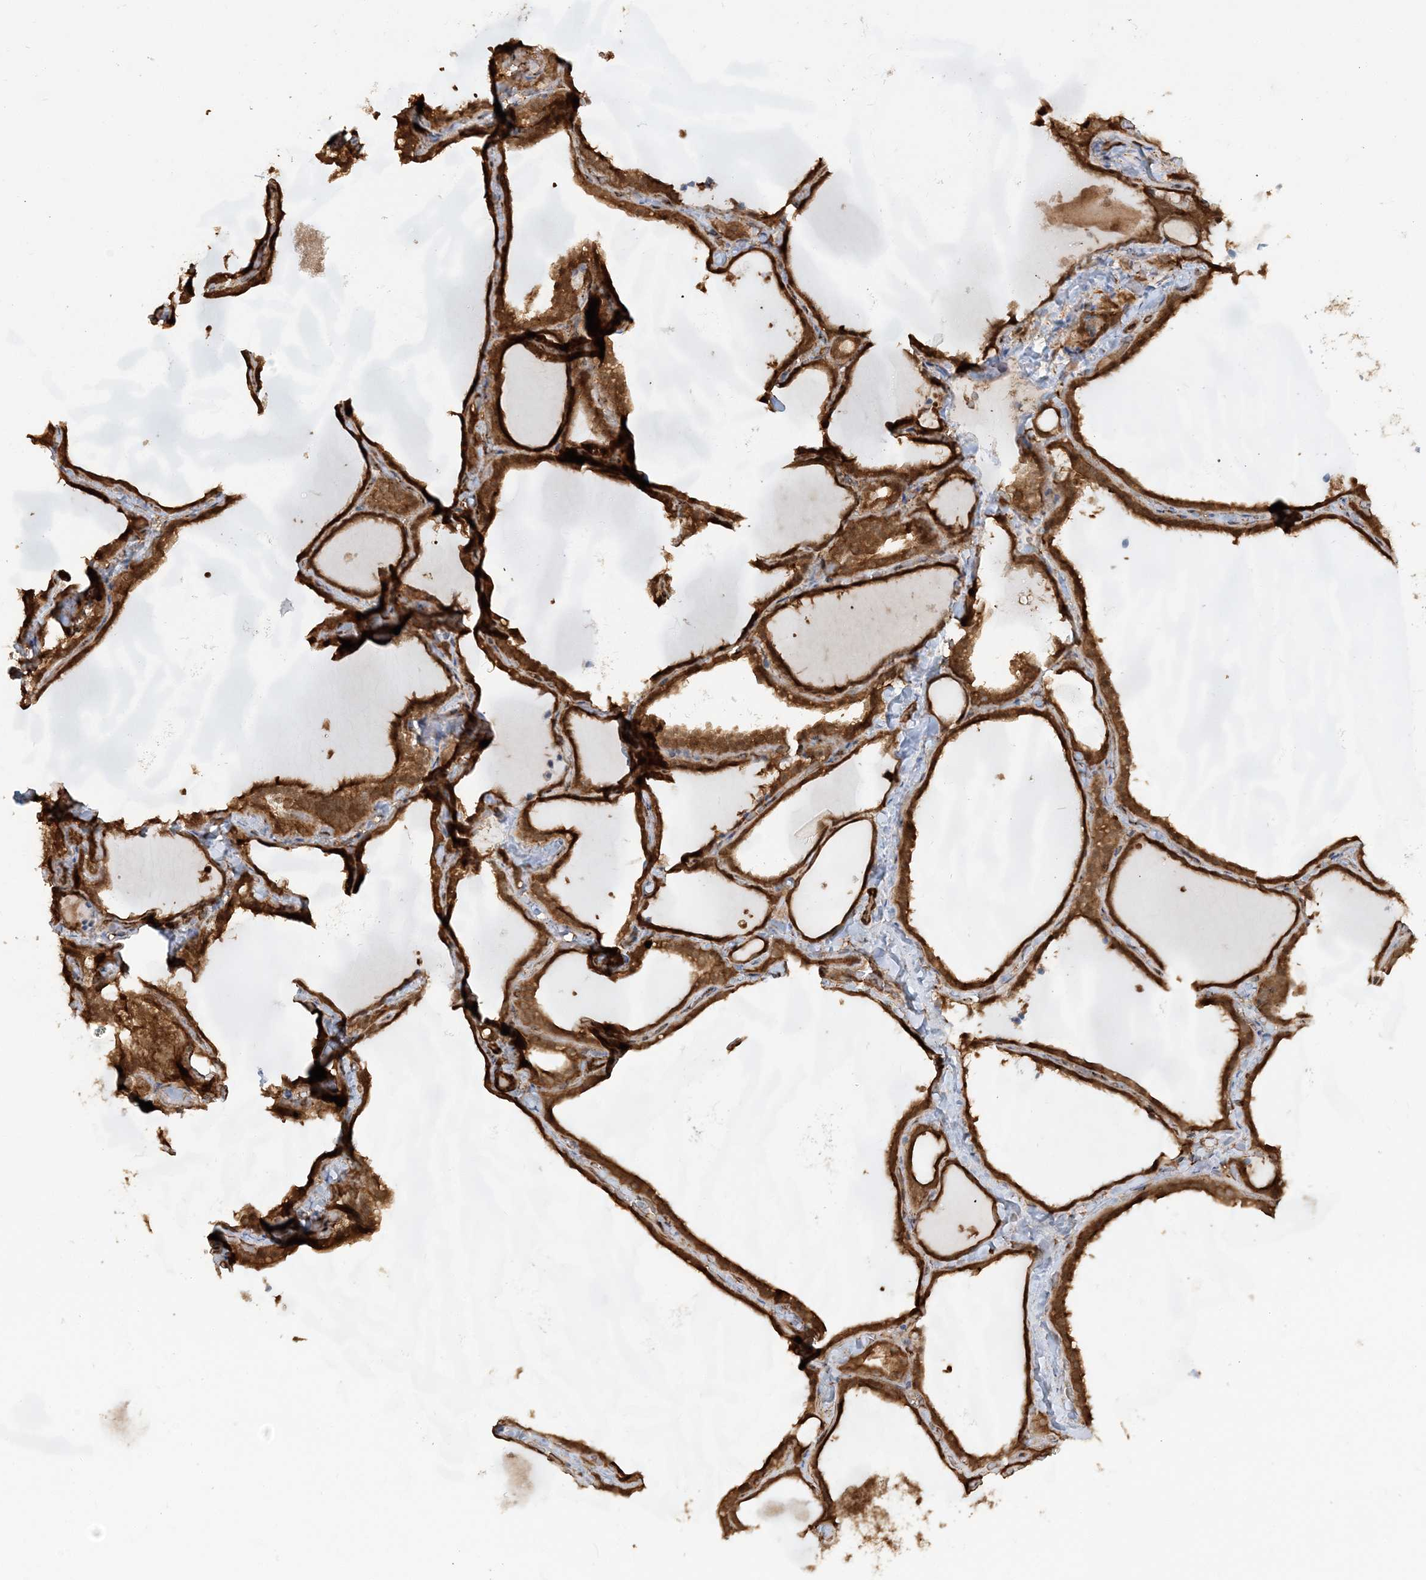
{"staining": {"intensity": "moderate", "quantity": ">75%", "location": "cytoplasmic/membranous,nuclear"}, "tissue": "thyroid gland", "cell_type": "Glandular cells", "image_type": "normal", "snomed": [{"axis": "morphology", "description": "Normal tissue, NOS"}, {"axis": "topography", "description": "Thyroid gland"}], "caption": "The histopathology image demonstrates staining of unremarkable thyroid gland, revealing moderate cytoplasmic/membranous,nuclear protein expression (brown color) within glandular cells.", "gene": "DSTN", "patient": {"sex": "female", "age": 22}}